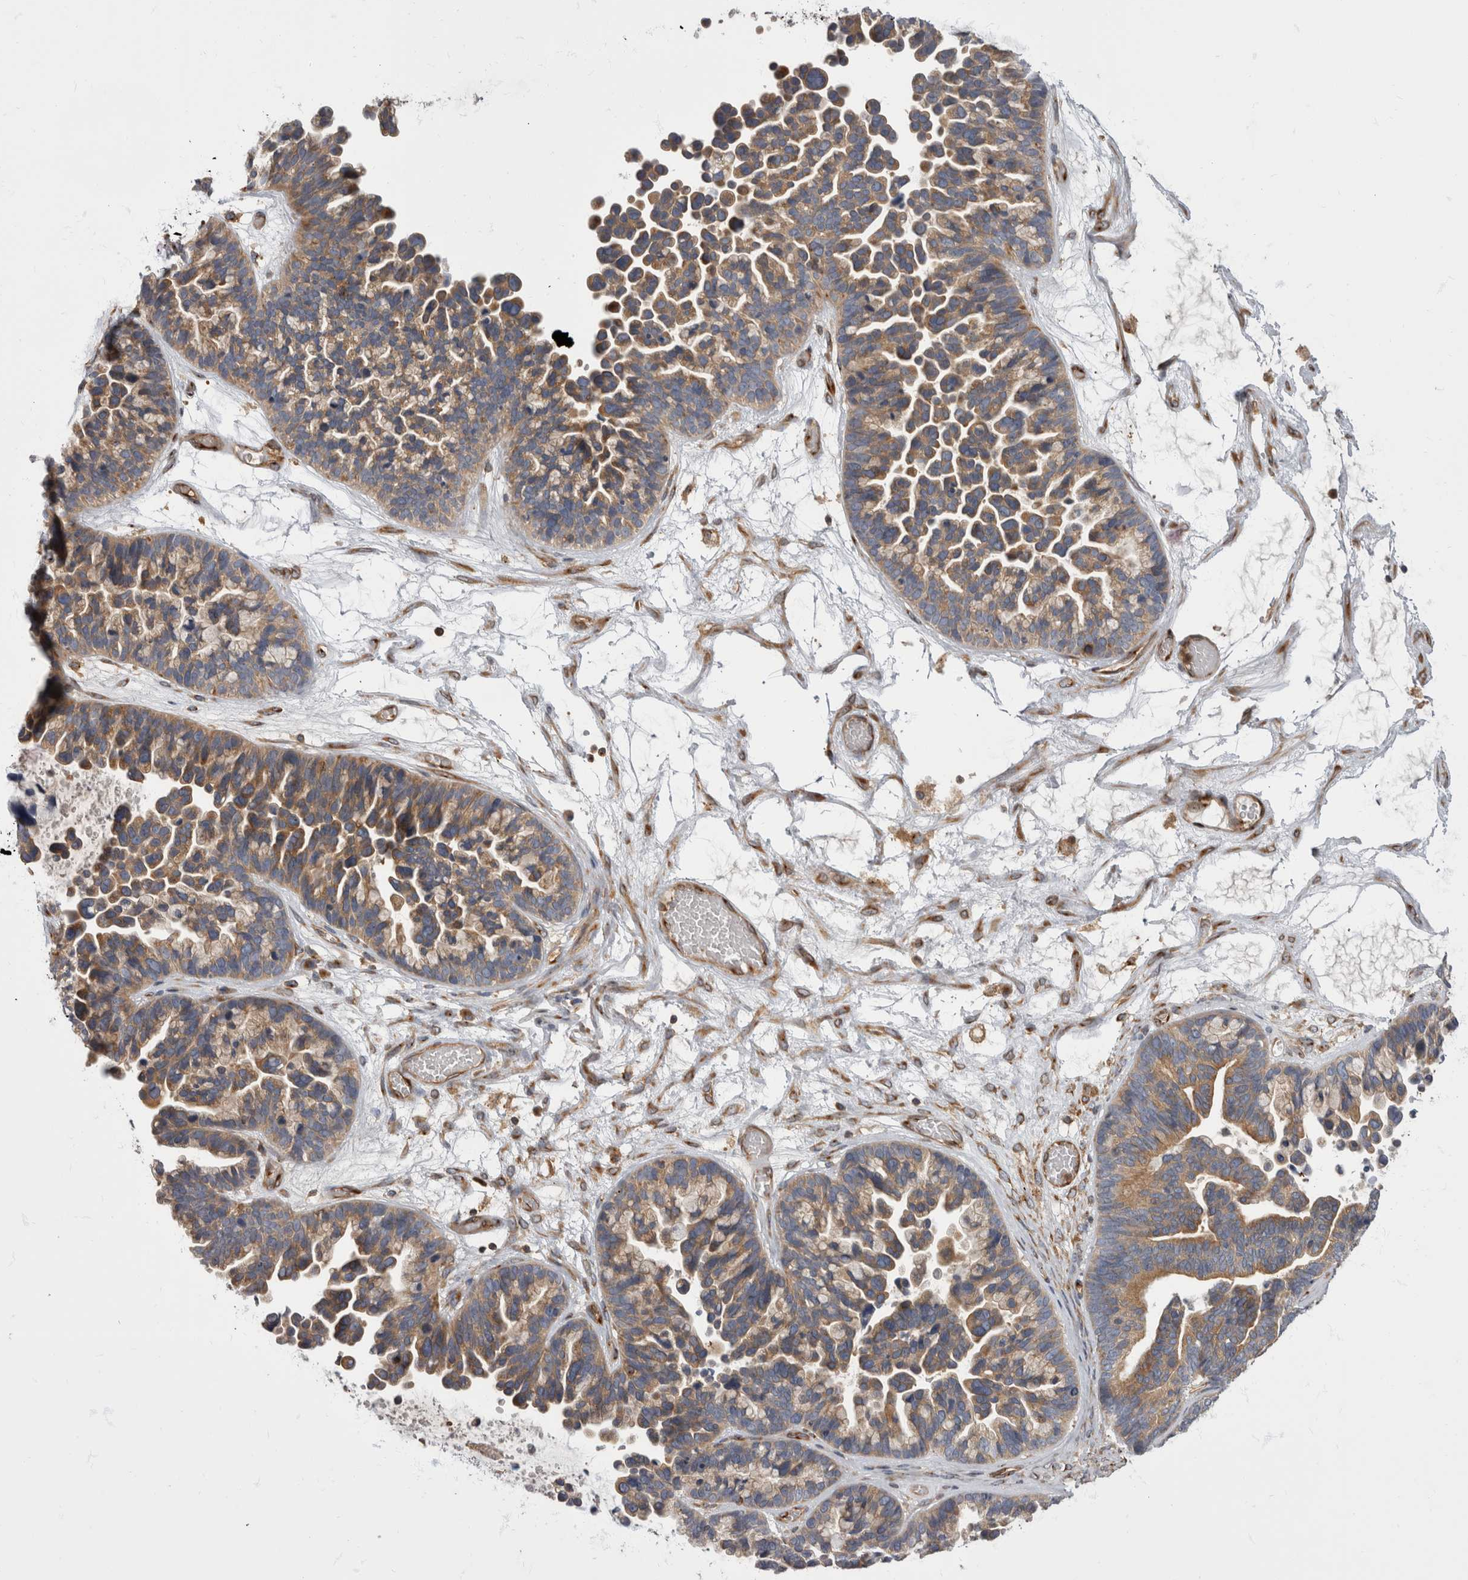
{"staining": {"intensity": "moderate", "quantity": ">75%", "location": "cytoplasmic/membranous"}, "tissue": "ovarian cancer", "cell_type": "Tumor cells", "image_type": "cancer", "snomed": [{"axis": "morphology", "description": "Cystadenocarcinoma, serous, NOS"}, {"axis": "topography", "description": "Ovary"}], "caption": "Human serous cystadenocarcinoma (ovarian) stained for a protein (brown) exhibits moderate cytoplasmic/membranous positive positivity in about >75% of tumor cells.", "gene": "HOOK3", "patient": {"sex": "female", "age": 56}}